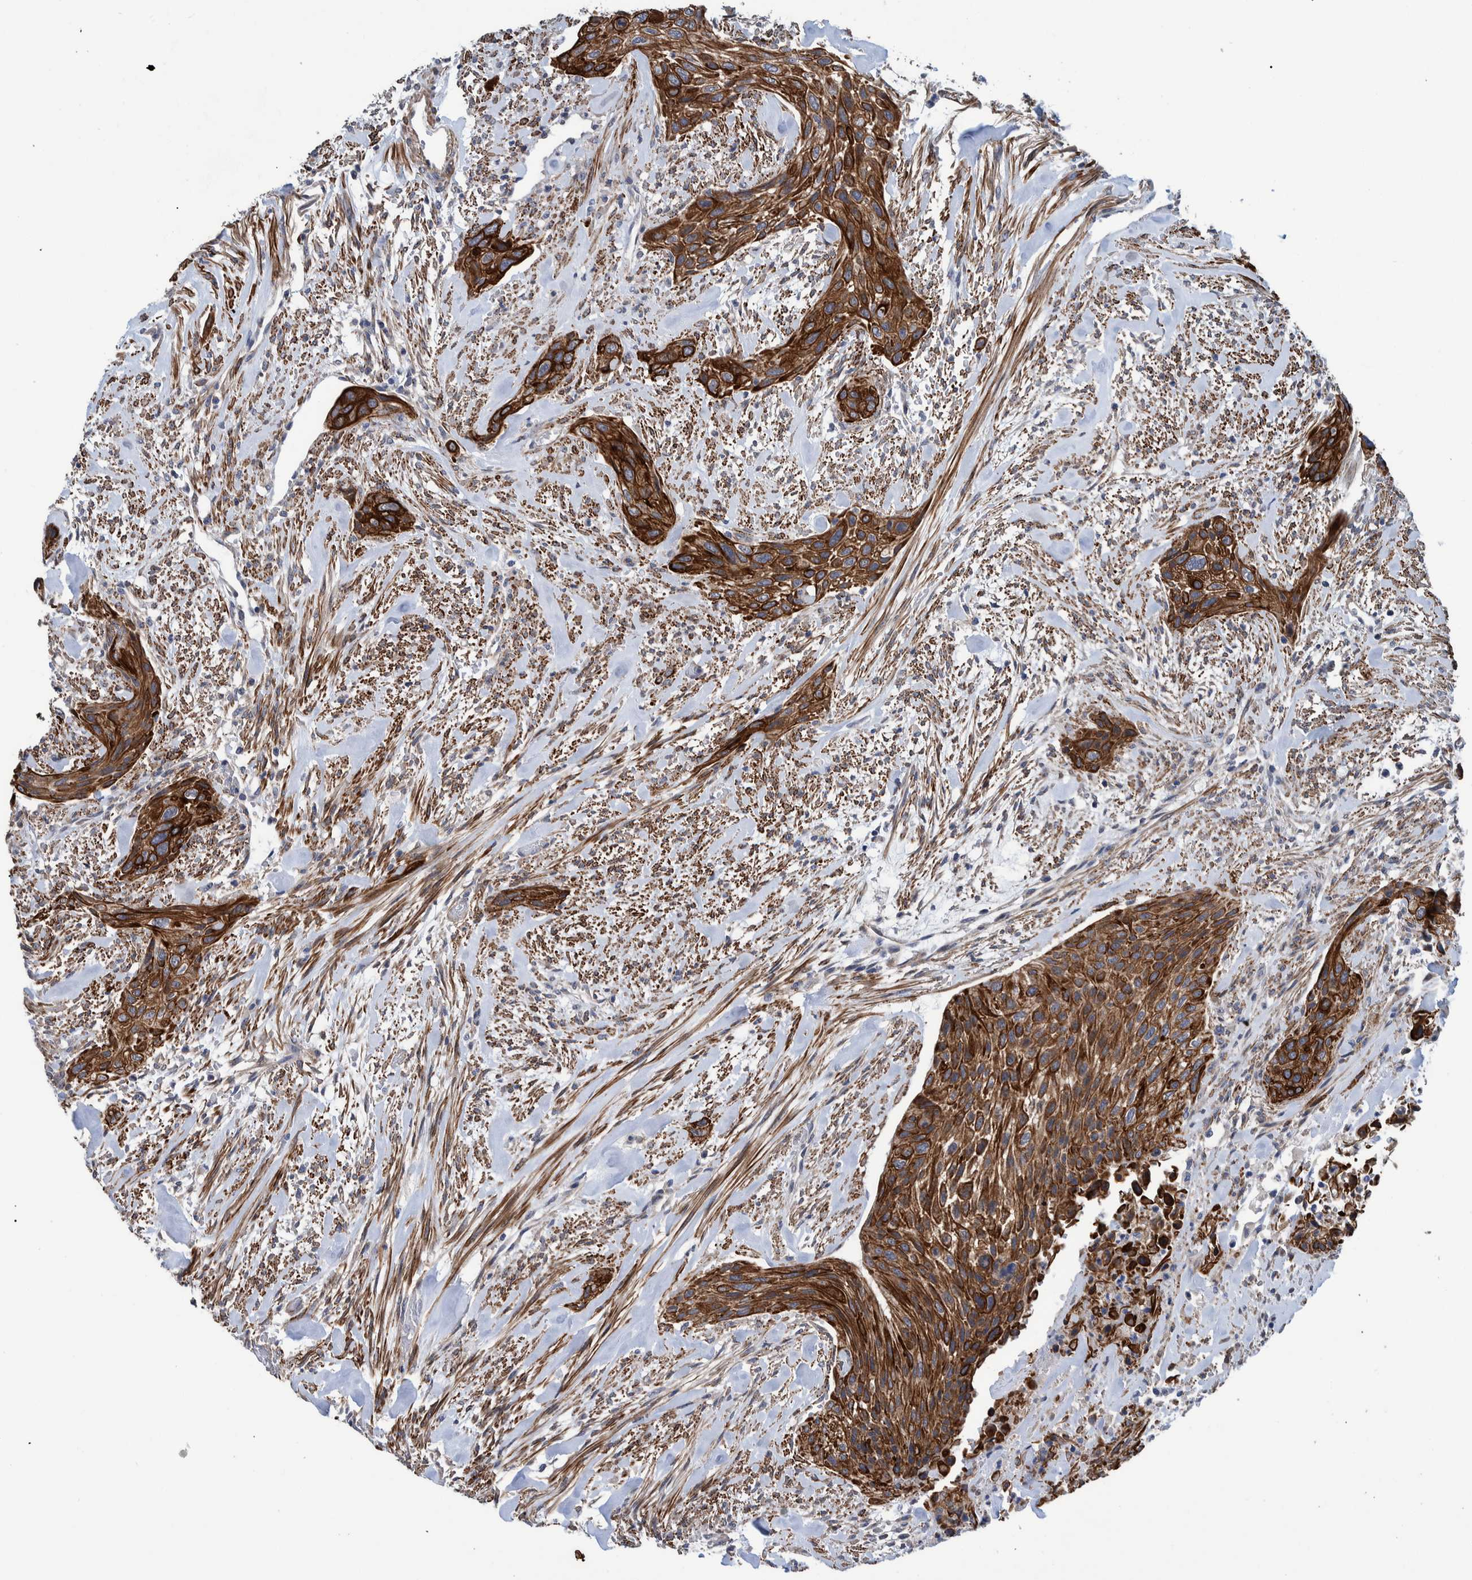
{"staining": {"intensity": "strong", "quantity": ">75%", "location": "cytoplasmic/membranous"}, "tissue": "urothelial cancer", "cell_type": "Tumor cells", "image_type": "cancer", "snomed": [{"axis": "morphology", "description": "Urothelial carcinoma, Low grade"}, {"axis": "morphology", "description": "Urothelial carcinoma, High grade"}, {"axis": "topography", "description": "Urinary bladder"}], "caption": "The photomicrograph demonstrates a brown stain indicating the presence of a protein in the cytoplasmic/membranous of tumor cells in urothelial cancer.", "gene": "MKS1", "patient": {"sex": "male", "age": 35}}